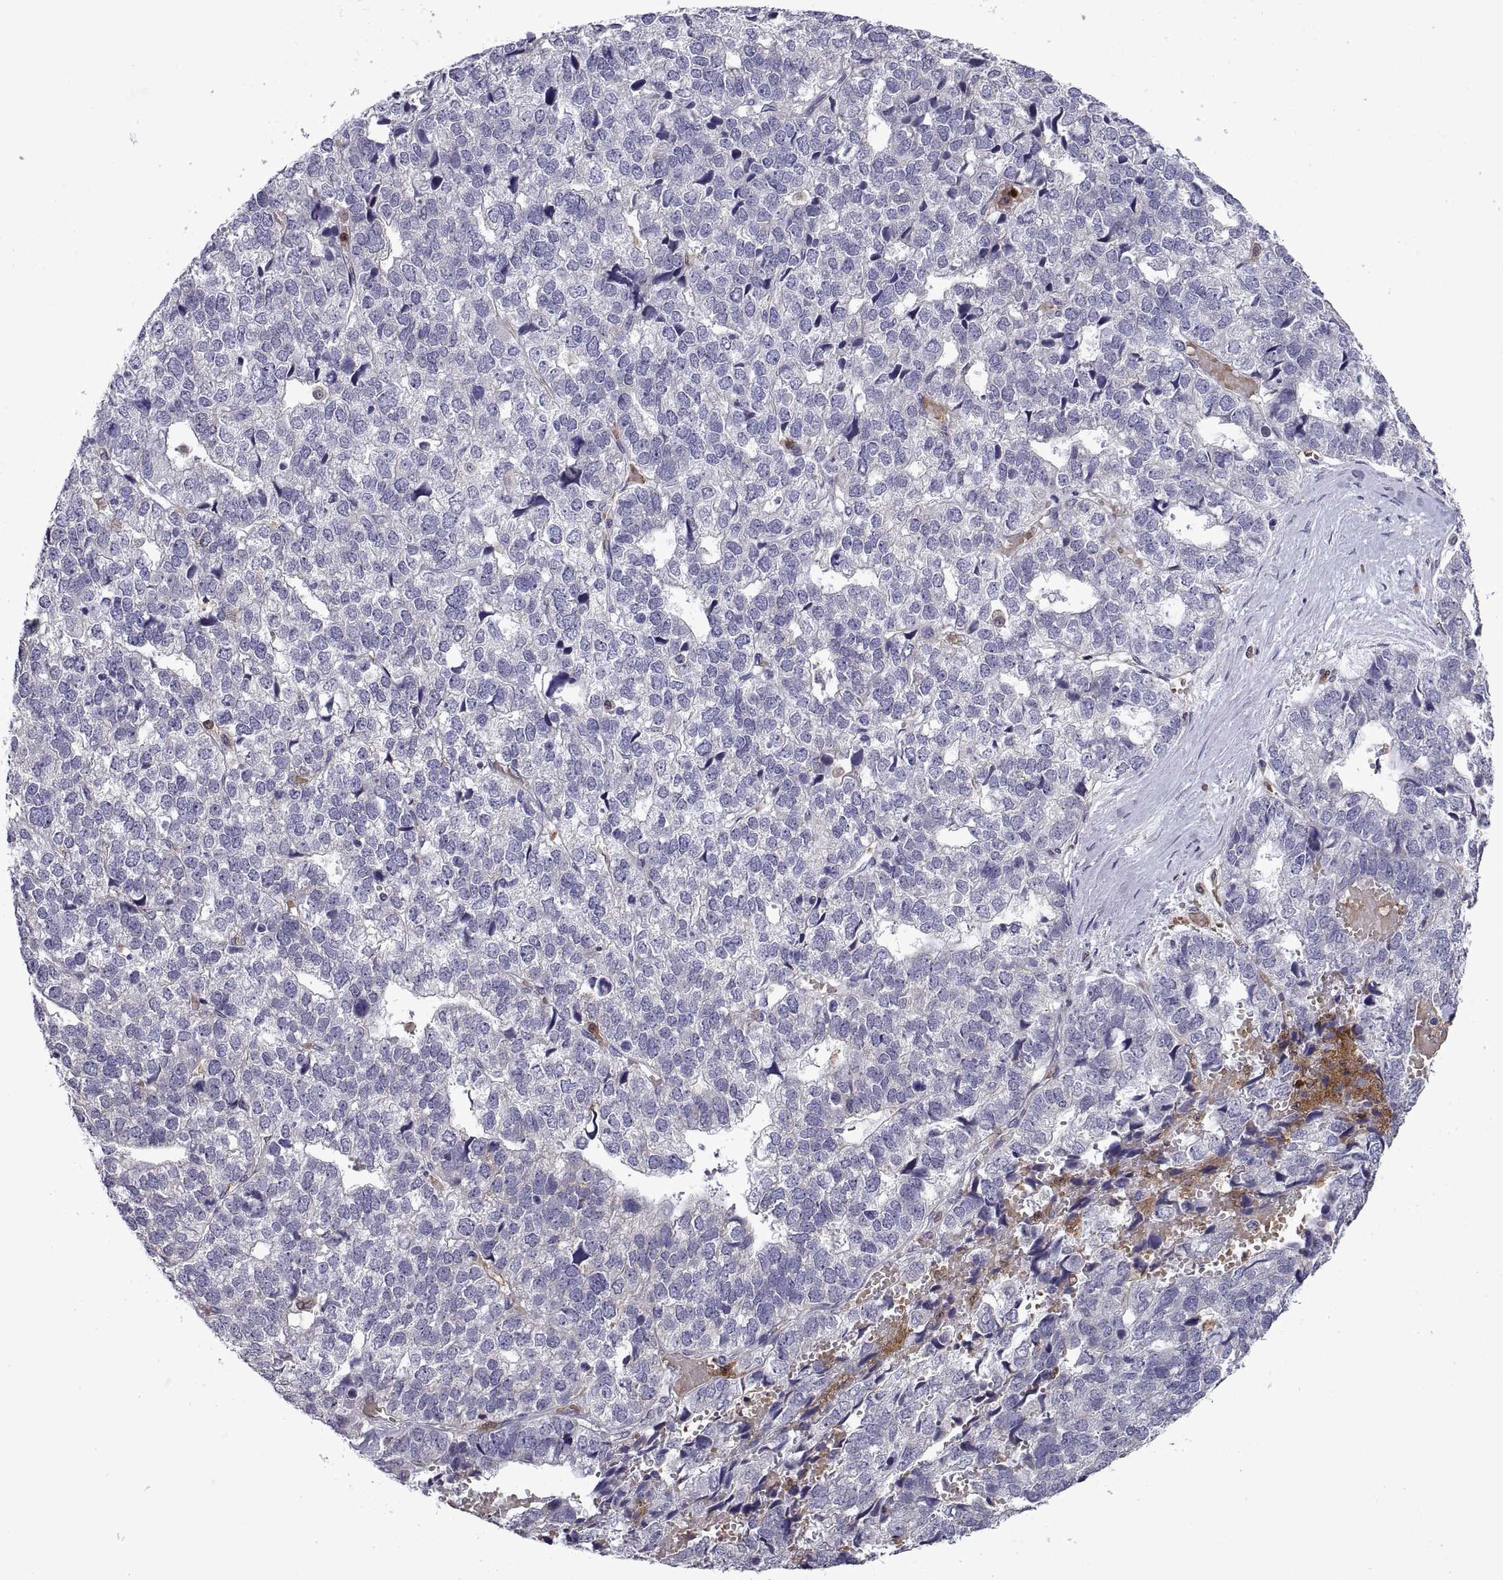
{"staining": {"intensity": "negative", "quantity": "none", "location": "none"}, "tissue": "stomach cancer", "cell_type": "Tumor cells", "image_type": "cancer", "snomed": [{"axis": "morphology", "description": "Adenocarcinoma, NOS"}, {"axis": "topography", "description": "Stomach"}], "caption": "Immunohistochemistry photomicrograph of stomach cancer (adenocarcinoma) stained for a protein (brown), which demonstrates no positivity in tumor cells.", "gene": "DOK3", "patient": {"sex": "male", "age": 69}}